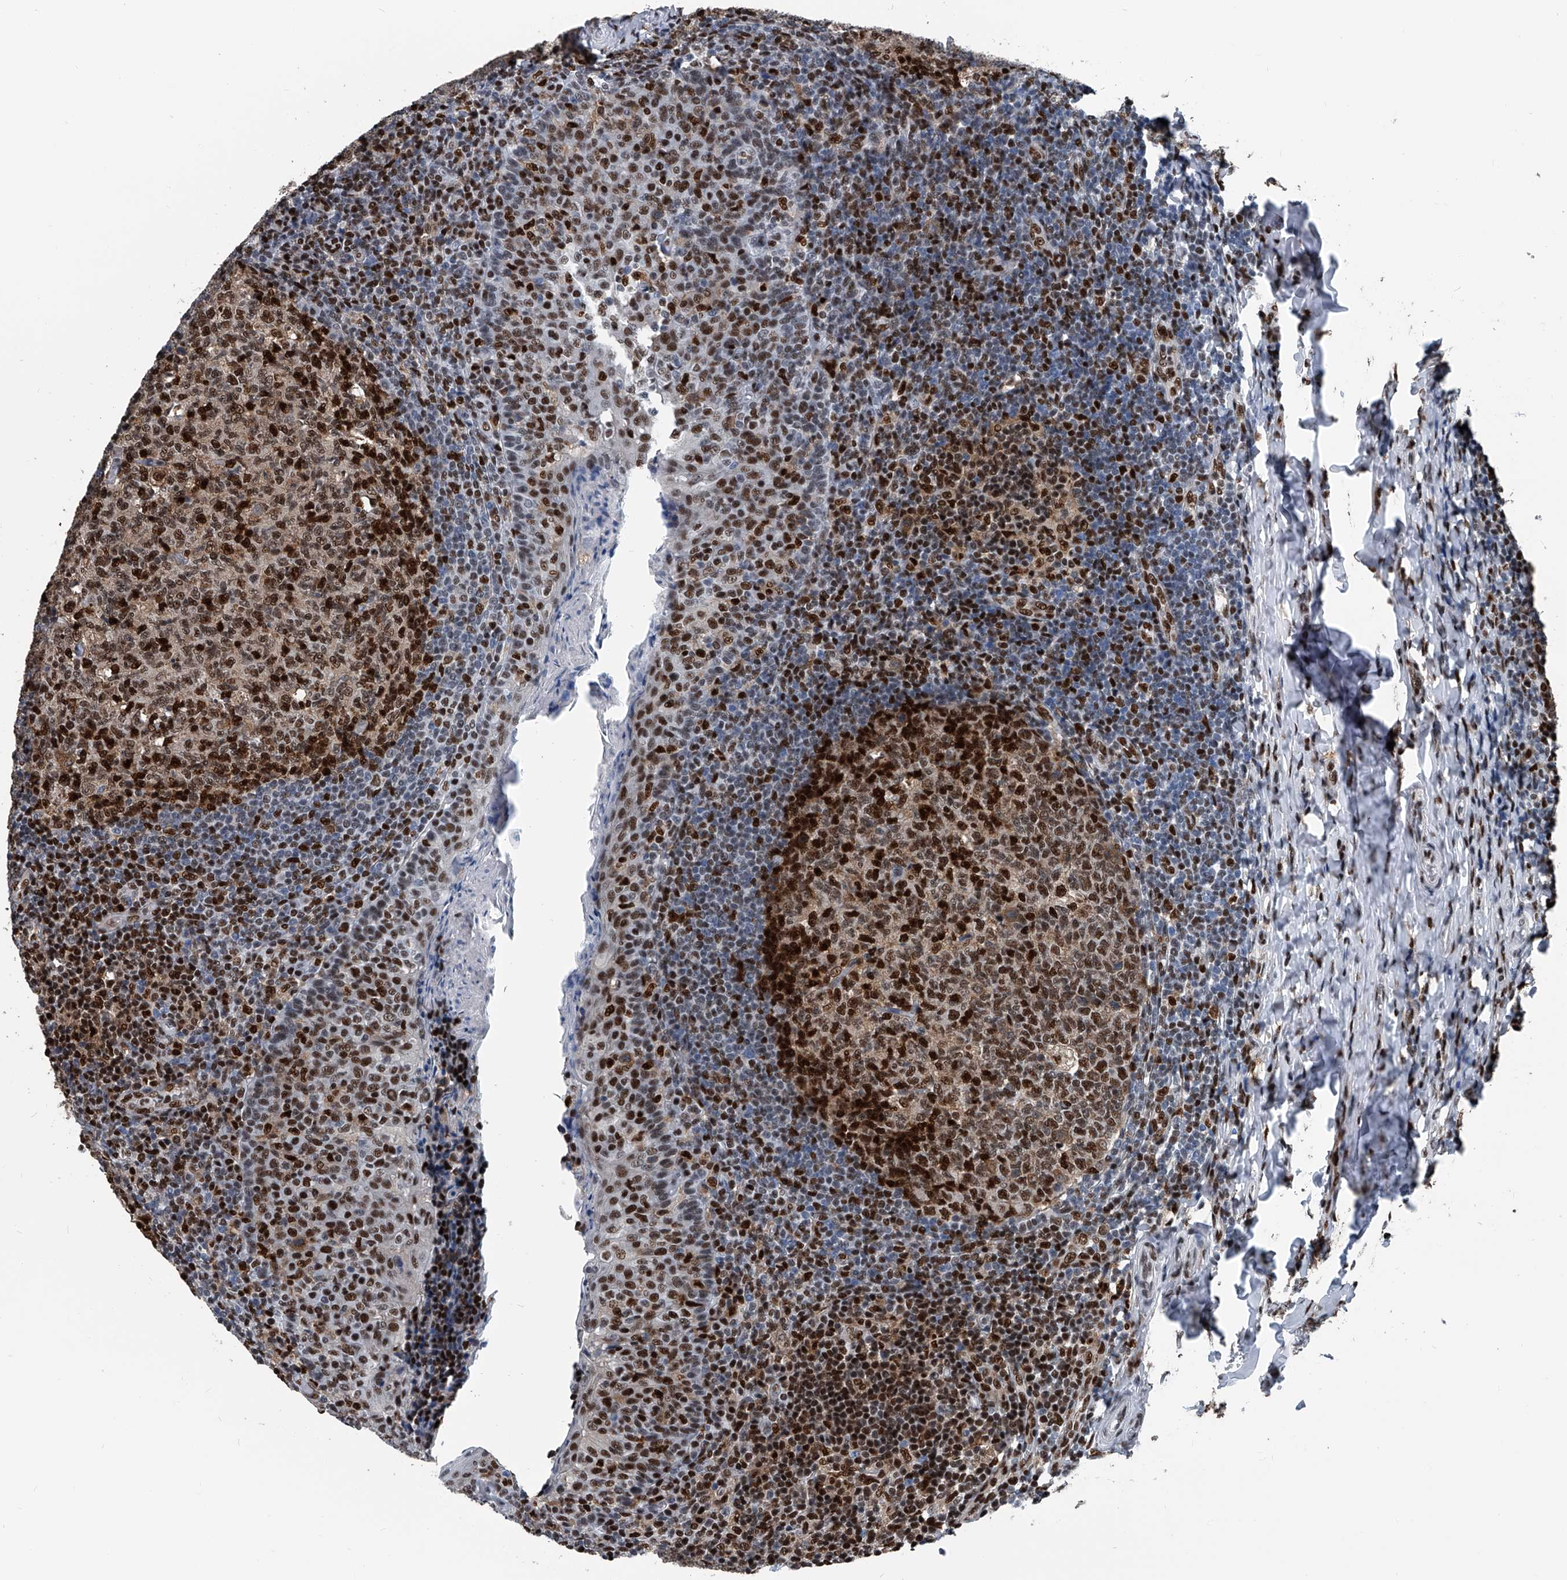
{"staining": {"intensity": "strong", "quantity": ">75%", "location": "nuclear"}, "tissue": "tonsil", "cell_type": "Germinal center cells", "image_type": "normal", "snomed": [{"axis": "morphology", "description": "Normal tissue, NOS"}, {"axis": "topography", "description": "Tonsil"}], "caption": "IHC micrograph of normal tonsil stained for a protein (brown), which displays high levels of strong nuclear staining in about >75% of germinal center cells.", "gene": "FKBP5", "patient": {"sex": "female", "age": 19}}